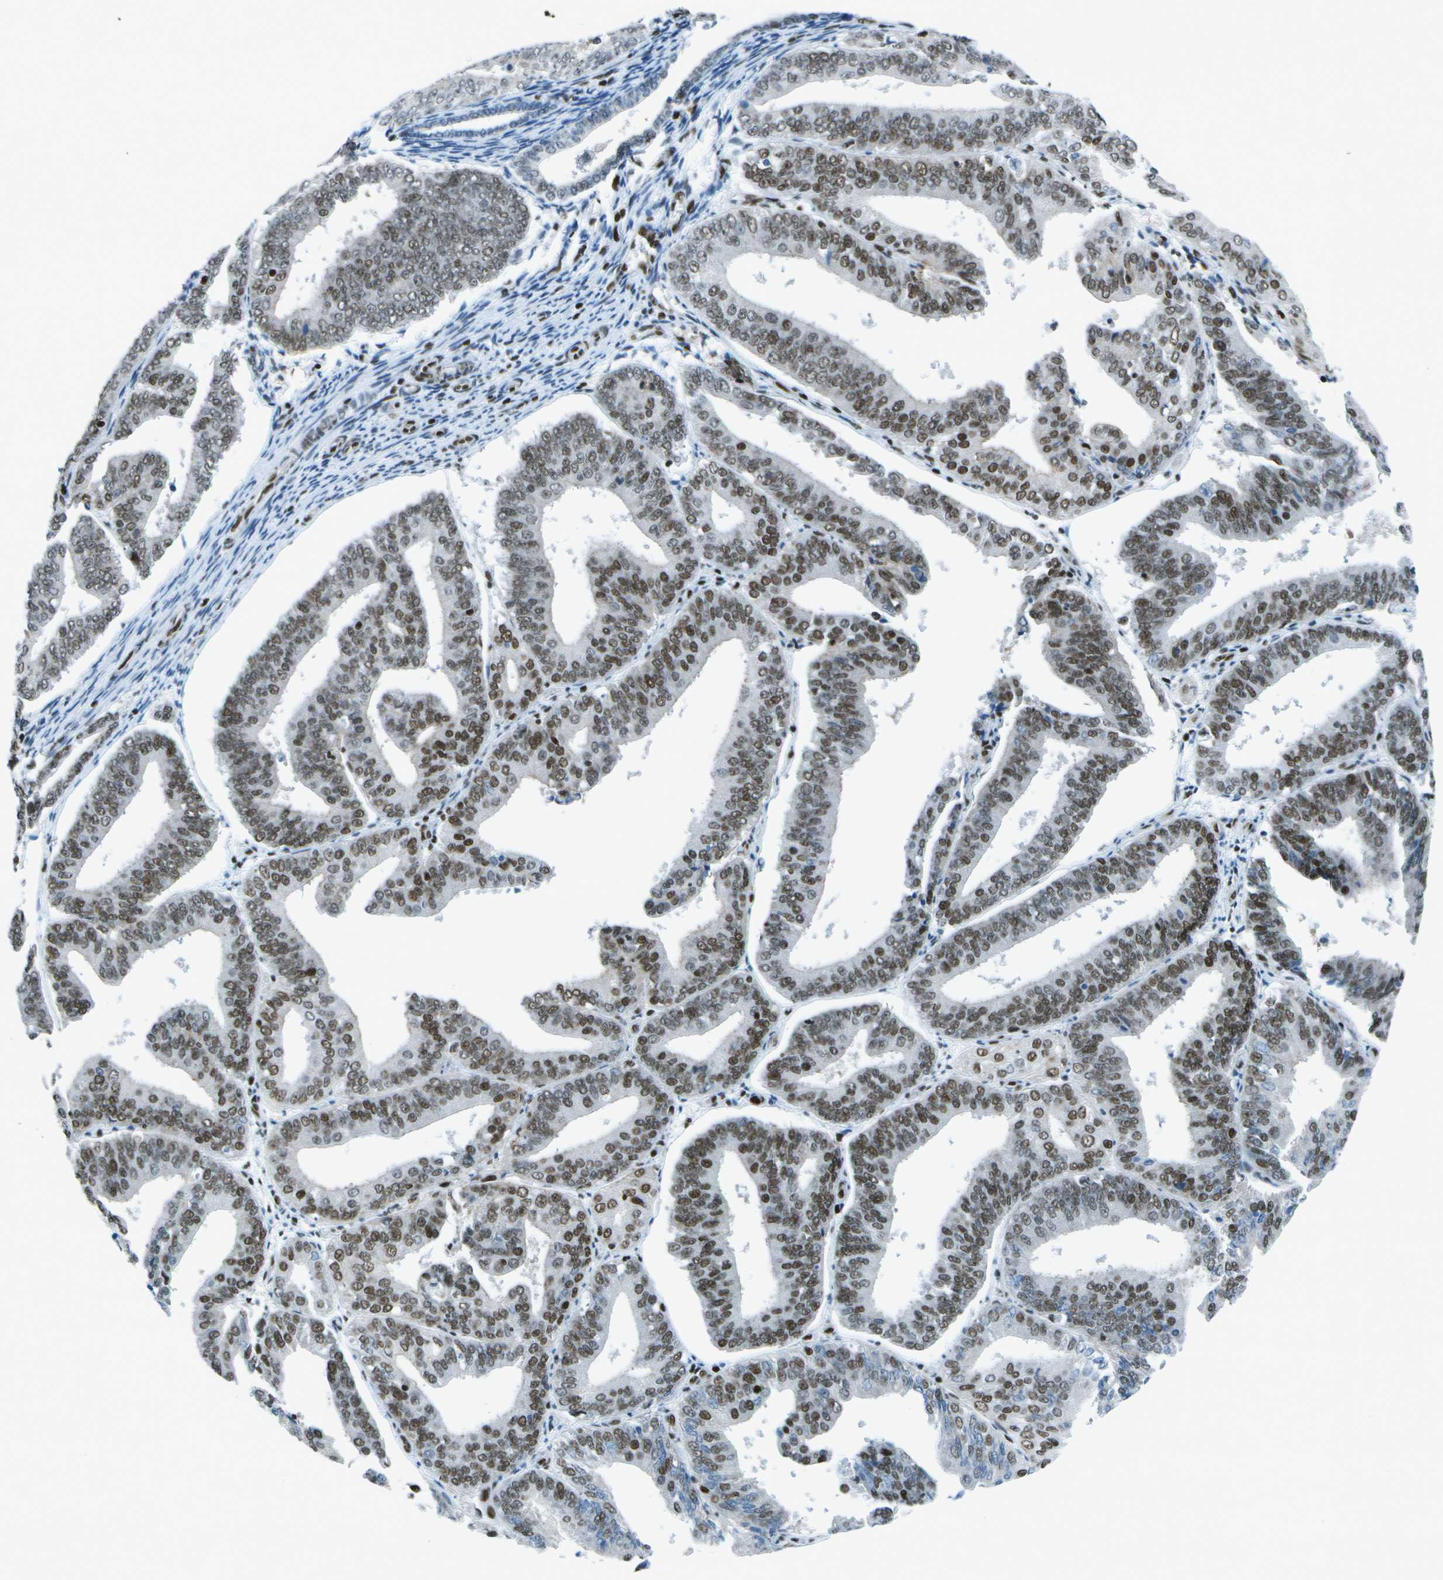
{"staining": {"intensity": "moderate", "quantity": ">75%", "location": "nuclear"}, "tissue": "endometrial cancer", "cell_type": "Tumor cells", "image_type": "cancer", "snomed": [{"axis": "morphology", "description": "Adenocarcinoma, NOS"}, {"axis": "topography", "description": "Endometrium"}], "caption": "Tumor cells reveal medium levels of moderate nuclear positivity in about >75% of cells in endometrial adenocarcinoma. The protein is shown in brown color, while the nuclei are stained blue.", "gene": "MTA2", "patient": {"sex": "female", "age": 63}}